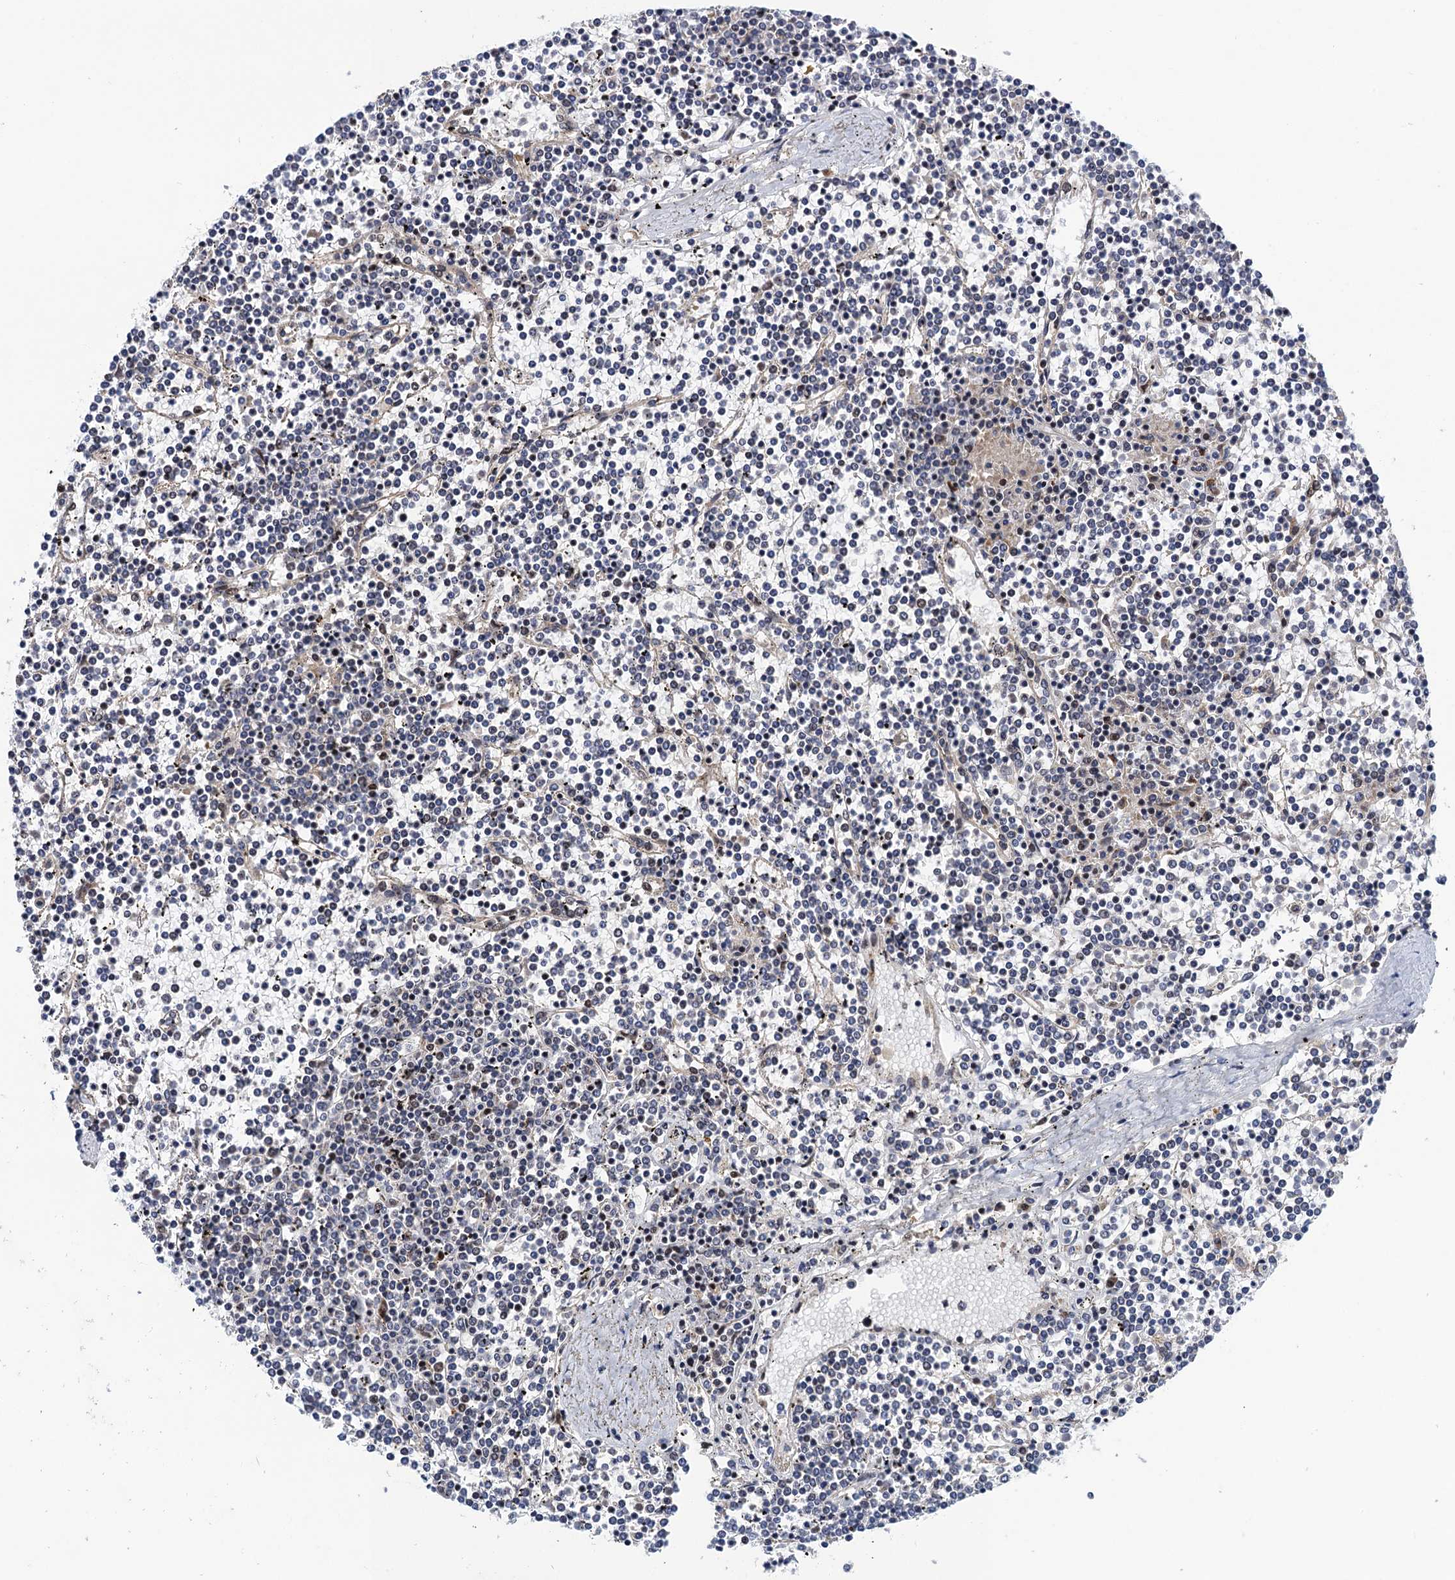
{"staining": {"intensity": "negative", "quantity": "none", "location": "none"}, "tissue": "lymphoma", "cell_type": "Tumor cells", "image_type": "cancer", "snomed": [{"axis": "morphology", "description": "Malignant lymphoma, non-Hodgkin's type, Low grade"}, {"axis": "topography", "description": "Spleen"}], "caption": "IHC histopathology image of human malignant lymphoma, non-Hodgkin's type (low-grade) stained for a protein (brown), which exhibits no positivity in tumor cells. (Brightfield microscopy of DAB (3,3'-diaminobenzidine) immunohistochemistry at high magnification).", "gene": "NEK8", "patient": {"sex": "female", "age": 19}}